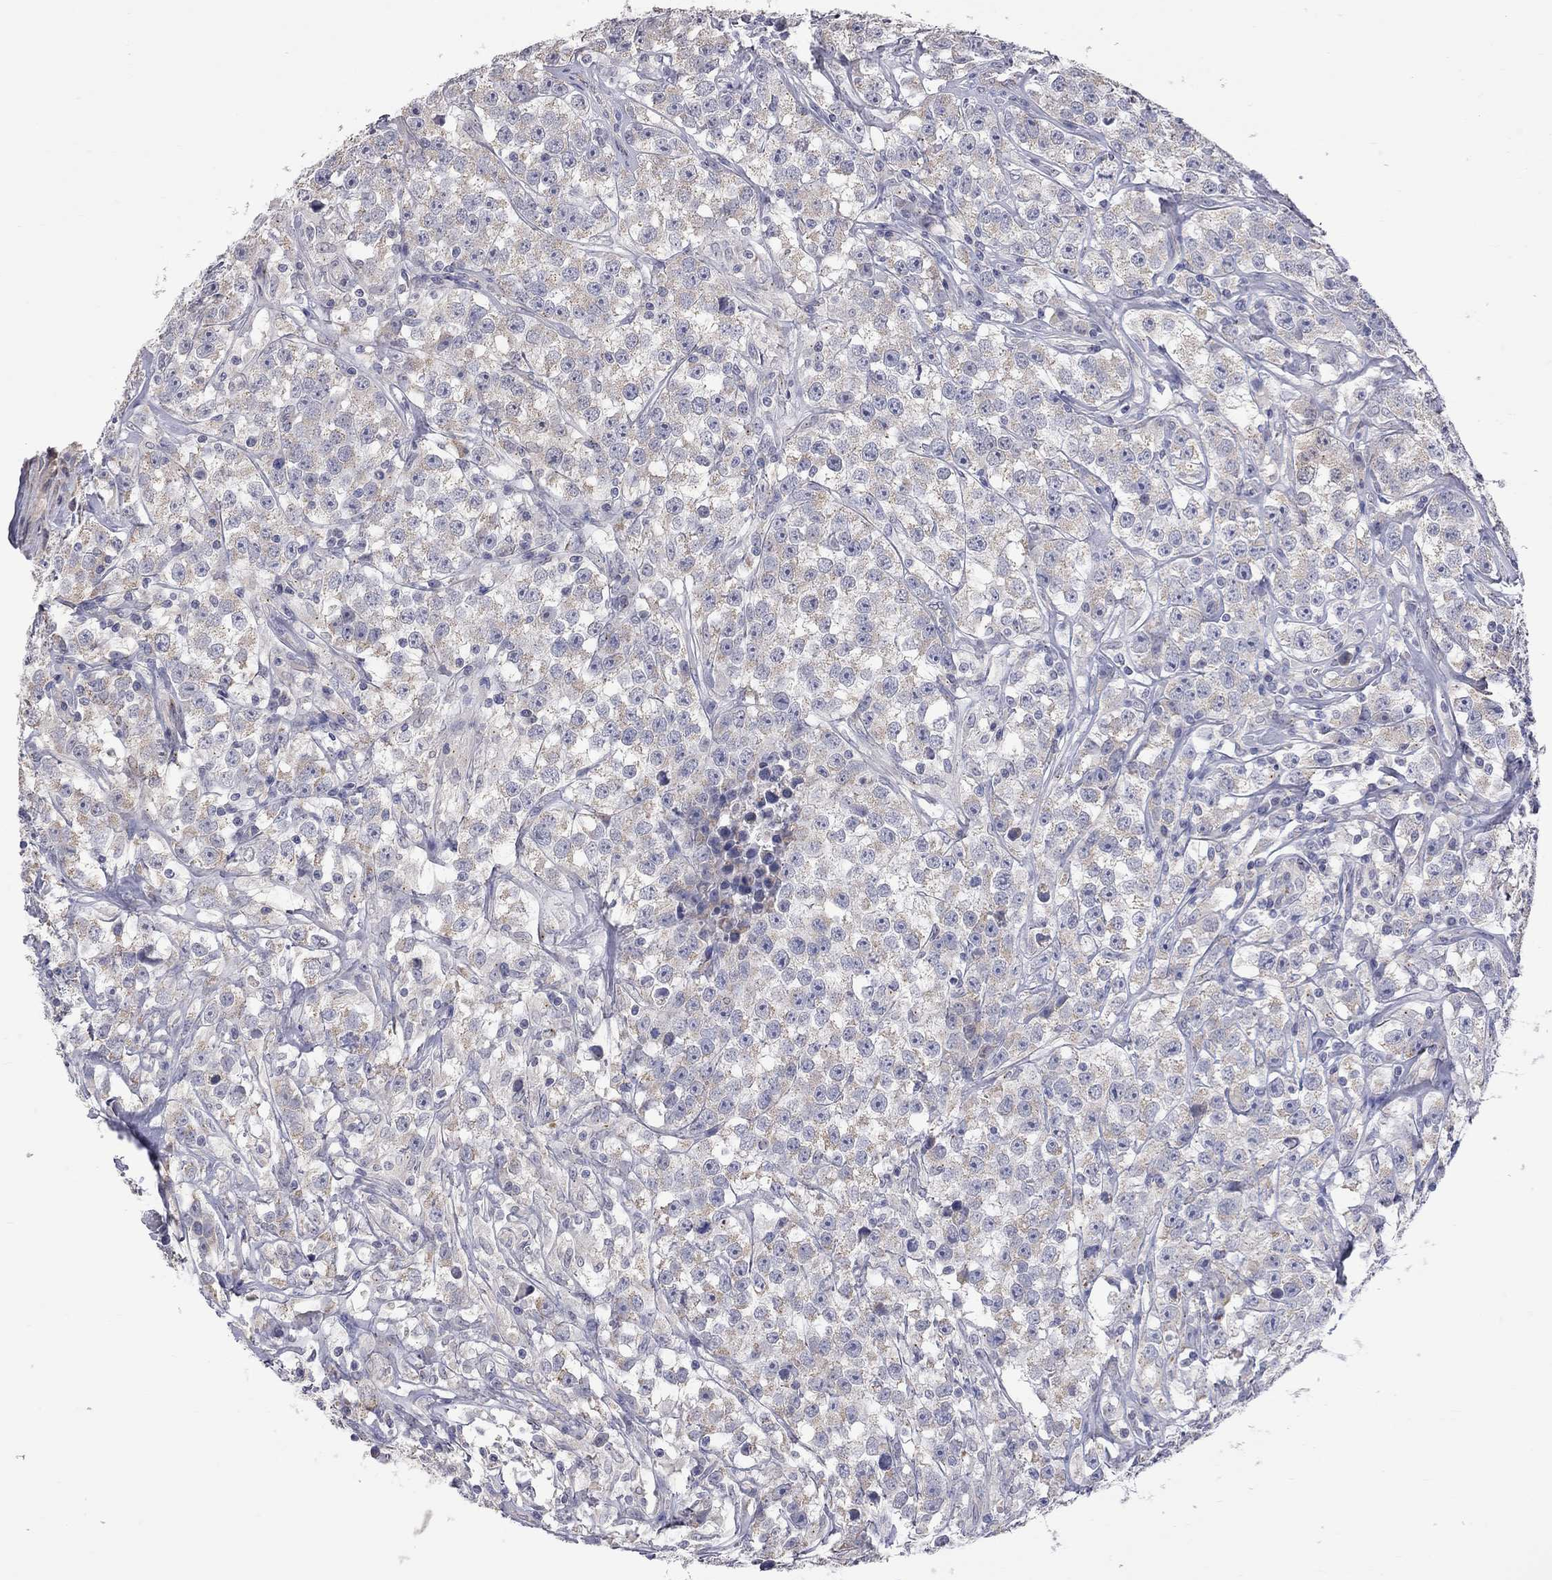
{"staining": {"intensity": "weak", "quantity": "25%-75%", "location": "cytoplasmic/membranous"}, "tissue": "testis cancer", "cell_type": "Tumor cells", "image_type": "cancer", "snomed": [{"axis": "morphology", "description": "Seminoma, NOS"}, {"axis": "topography", "description": "Testis"}], "caption": "DAB (3,3'-diaminobenzidine) immunohistochemical staining of testis cancer (seminoma) reveals weak cytoplasmic/membranous protein positivity in about 25%-75% of tumor cells. (DAB = brown stain, brightfield microscopy at high magnification).", "gene": "OPRK1", "patient": {"sex": "male", "age": 59}}